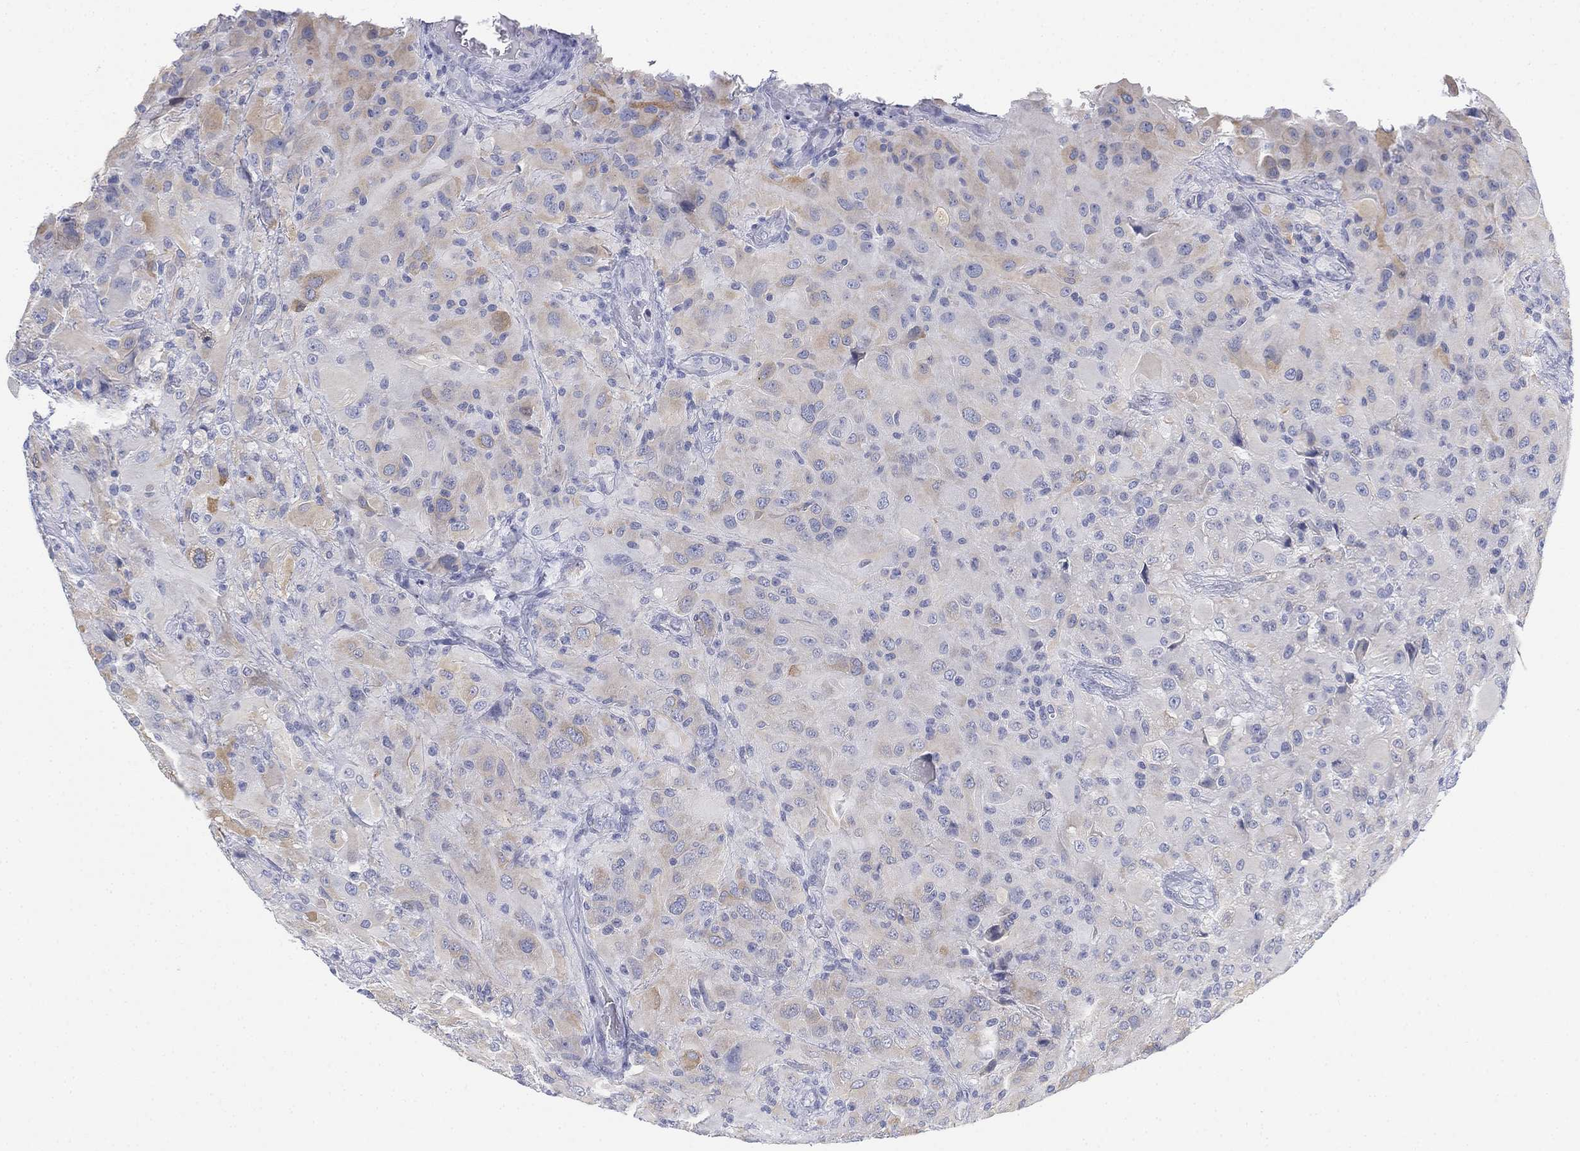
{"staining": {"intensity": "weak", "quantity": "<25%", "location": "cytoplasmic/membranous"}, "tissue": "glioma", "cell_type": "Tumor cells", "image_type": "cancer", "snomed": [{"axis": "morphology", "description": "Glioma, malignant, High grade"}, {"axis": "topography", "description": "Cerebral cortex"}], "caption": "The IHC histopathology image has no significant positivity in tumor cells of high-grade glioma (malignant) tissue.", "gene": "GCNA", "patient": {"sex": "male", "age": 35}}